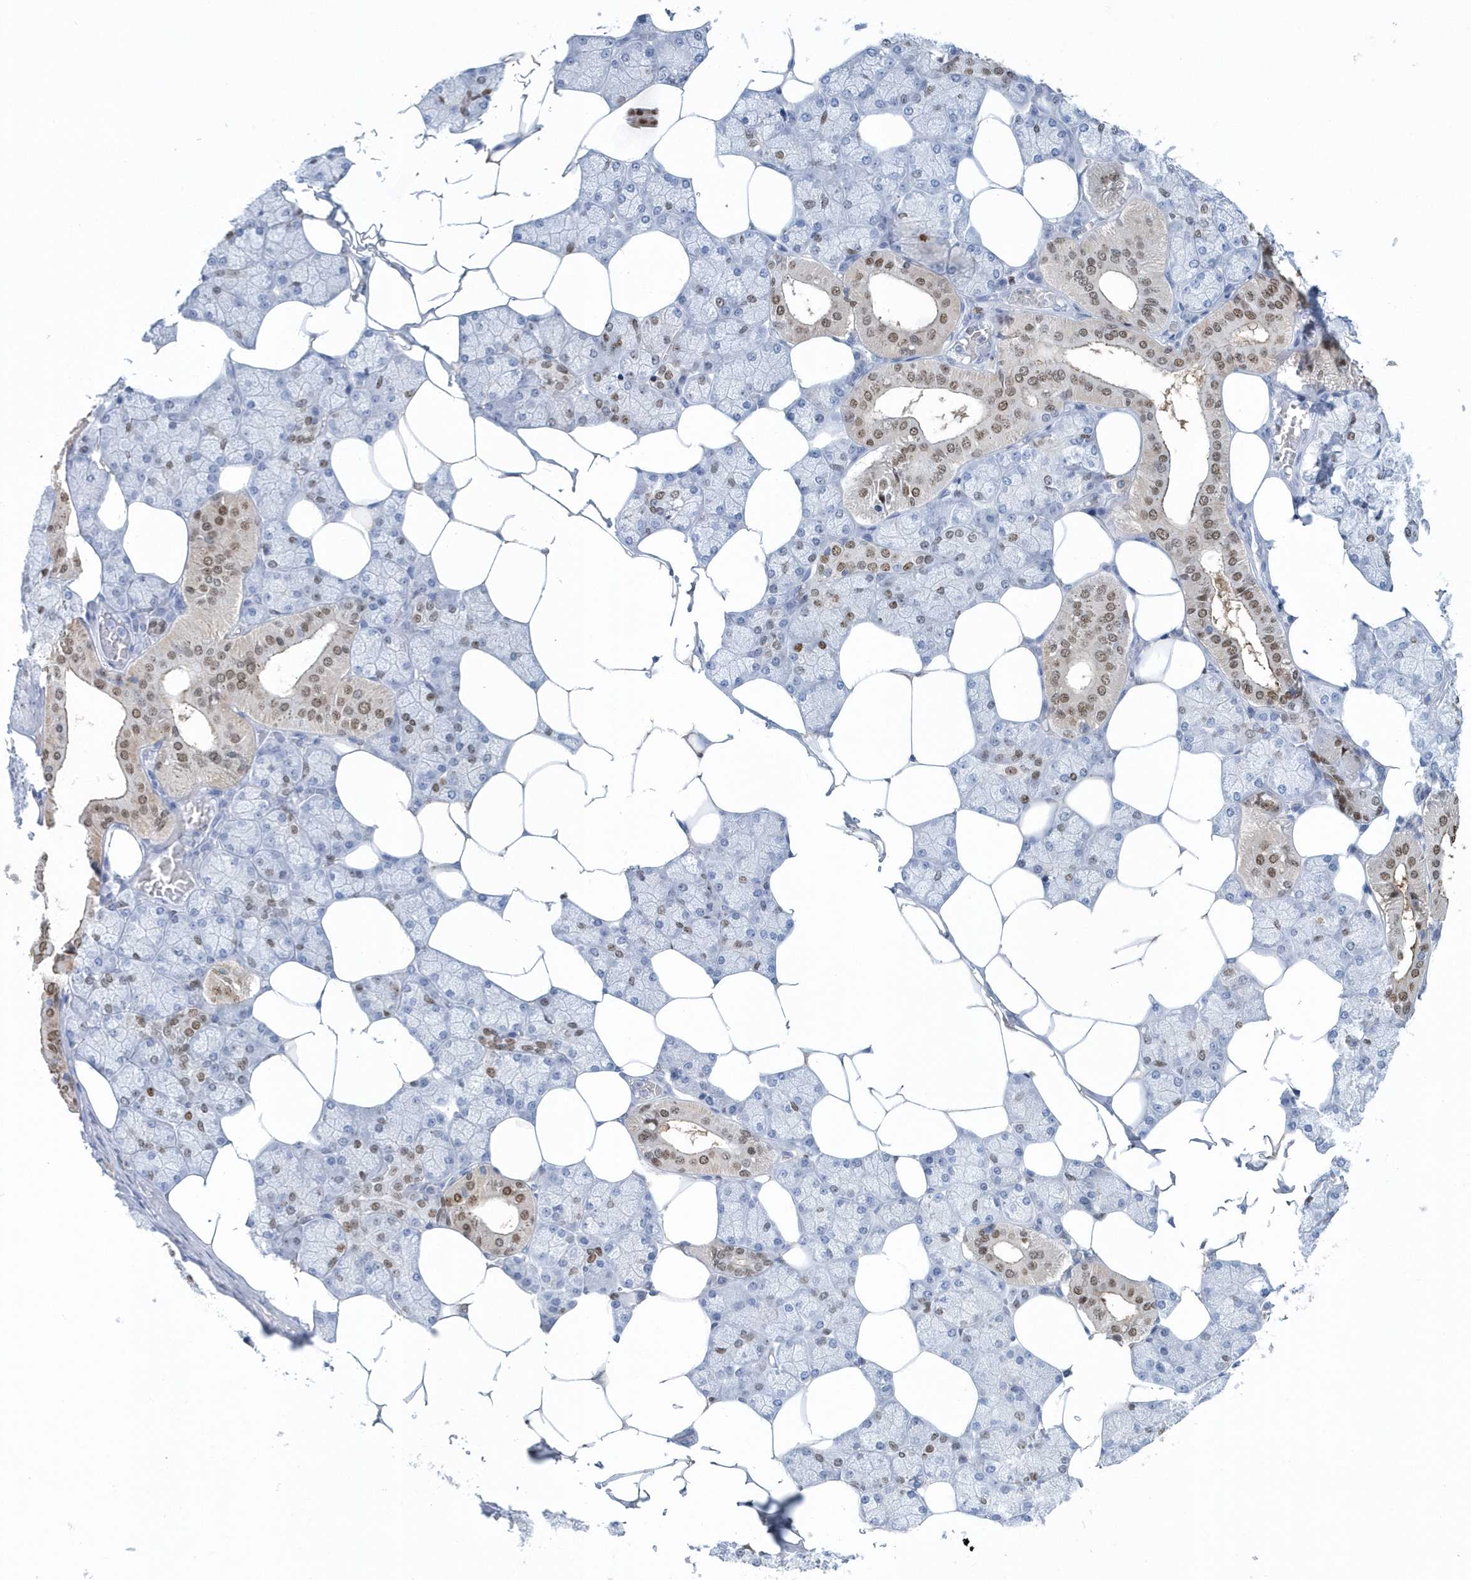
{"staining": {"intensity": "moderate", "quantity": "<25%", "location": "nuclear"}, "tissue": "salivary gland", "cell_type": "Glandular cells", "image_type": "normal", "snomed": [{"axis": "morphology", "description": "Normal tissue, NOS"}, {"axis": "topography", "description": "Salivary gland"}], "caption": "This histopathology image displays IHC staining of benign salivary gland, with low moderate nuclear positivity in approximately <25% of glandular cells.", "gene": "MACROH2A2", "patient": {"sex": "male", "age": 62}}